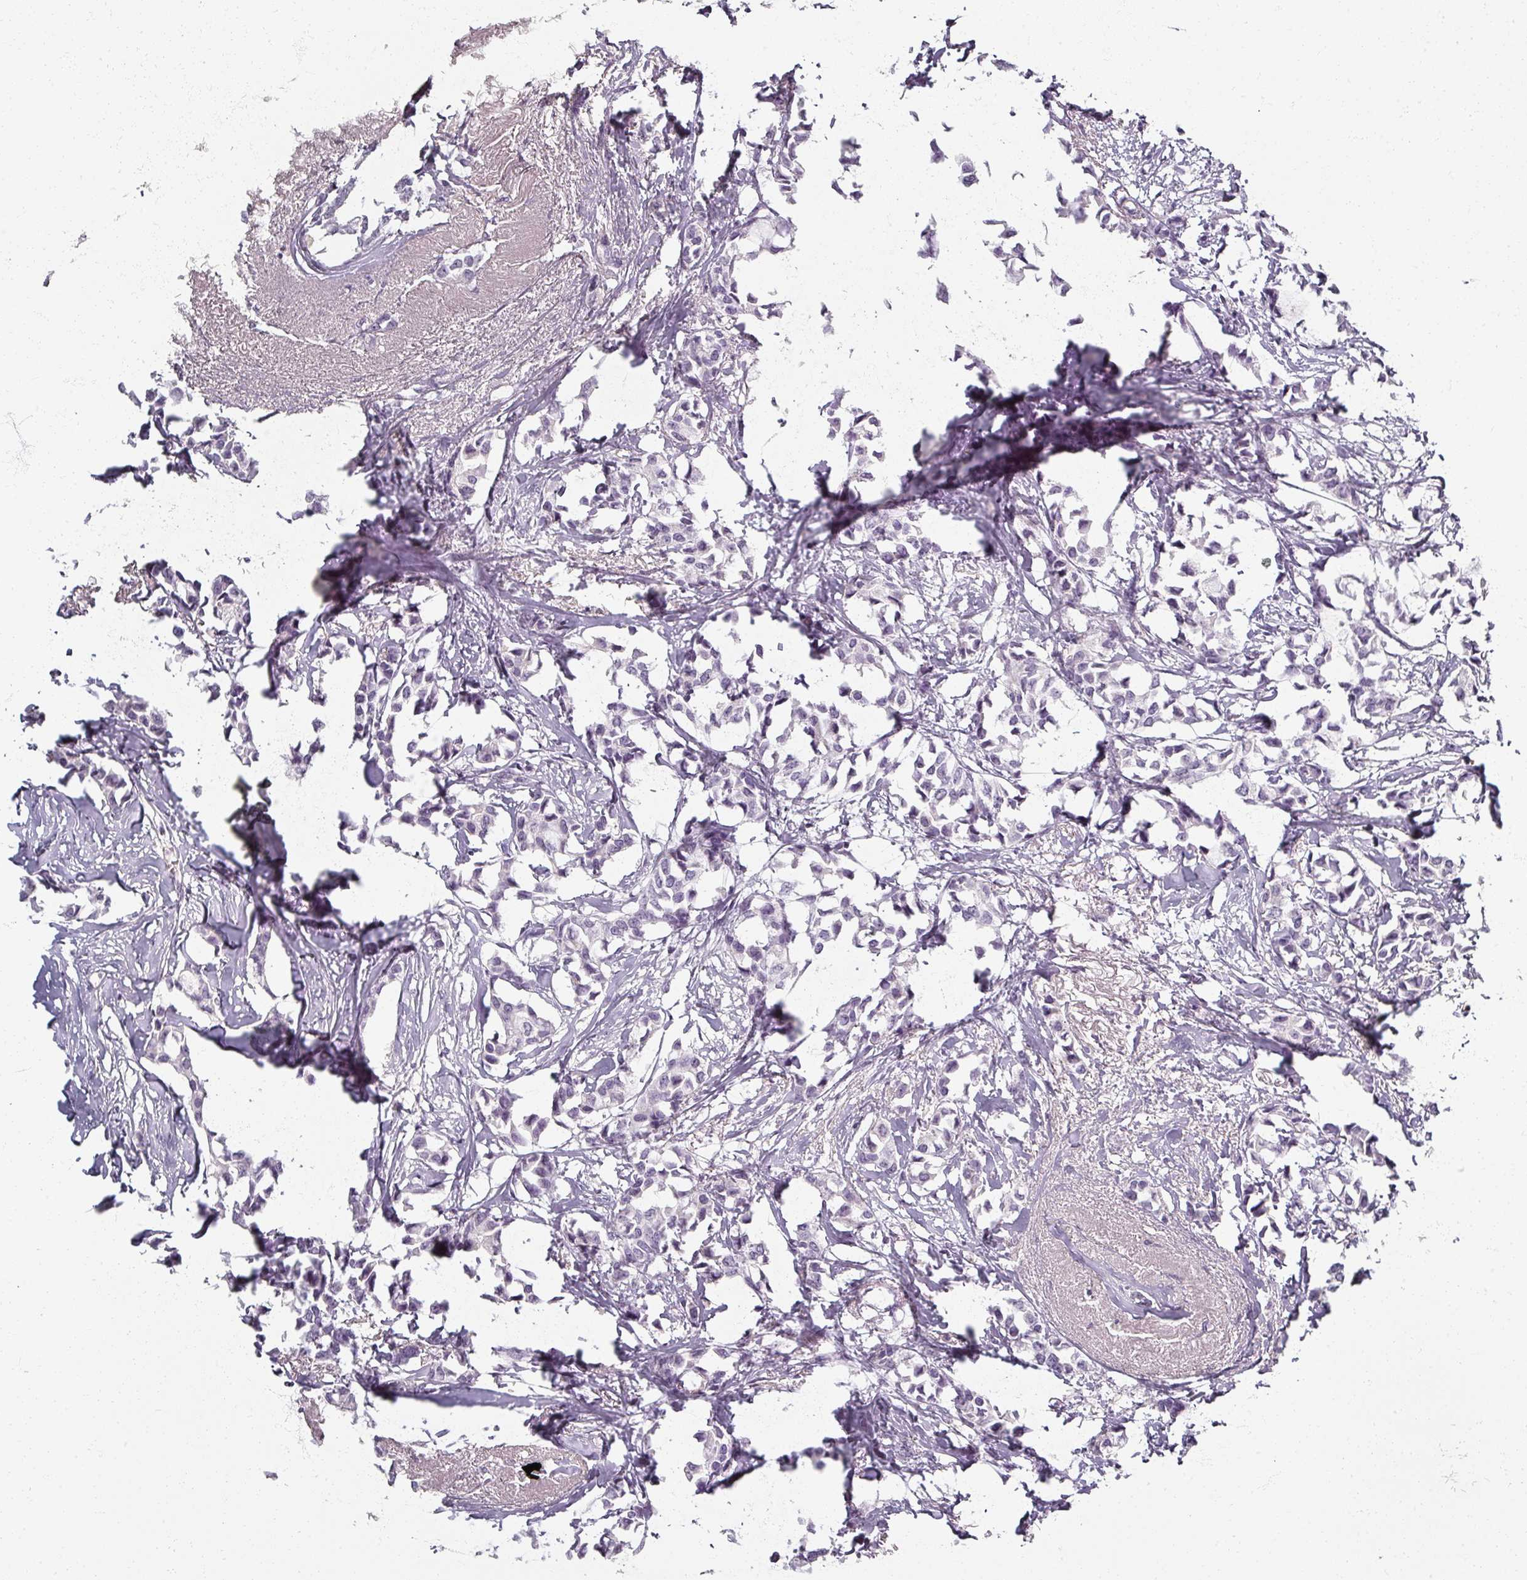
{"staining": {"intensity": "negative", "quantity": "none", "location": "none"}, "tissue": "breast cancer", "cell_type": "Tumor cells", "image_type": "cancer", "snomed": [{"axis": "morphology", "description": "Duct carcinoma"}, {"axis": "topography", "description": "Breast"}], "caption": "Tumor cells are negative for brown protein staining in intraductal carcinoma (breast). (Brightfield microscopy of DAB (3,3'-diaminobenzidine) immunohistochemistry at high magnification).", "gene": "REG3G", "patient": {"sex": "female", "age": 73}}